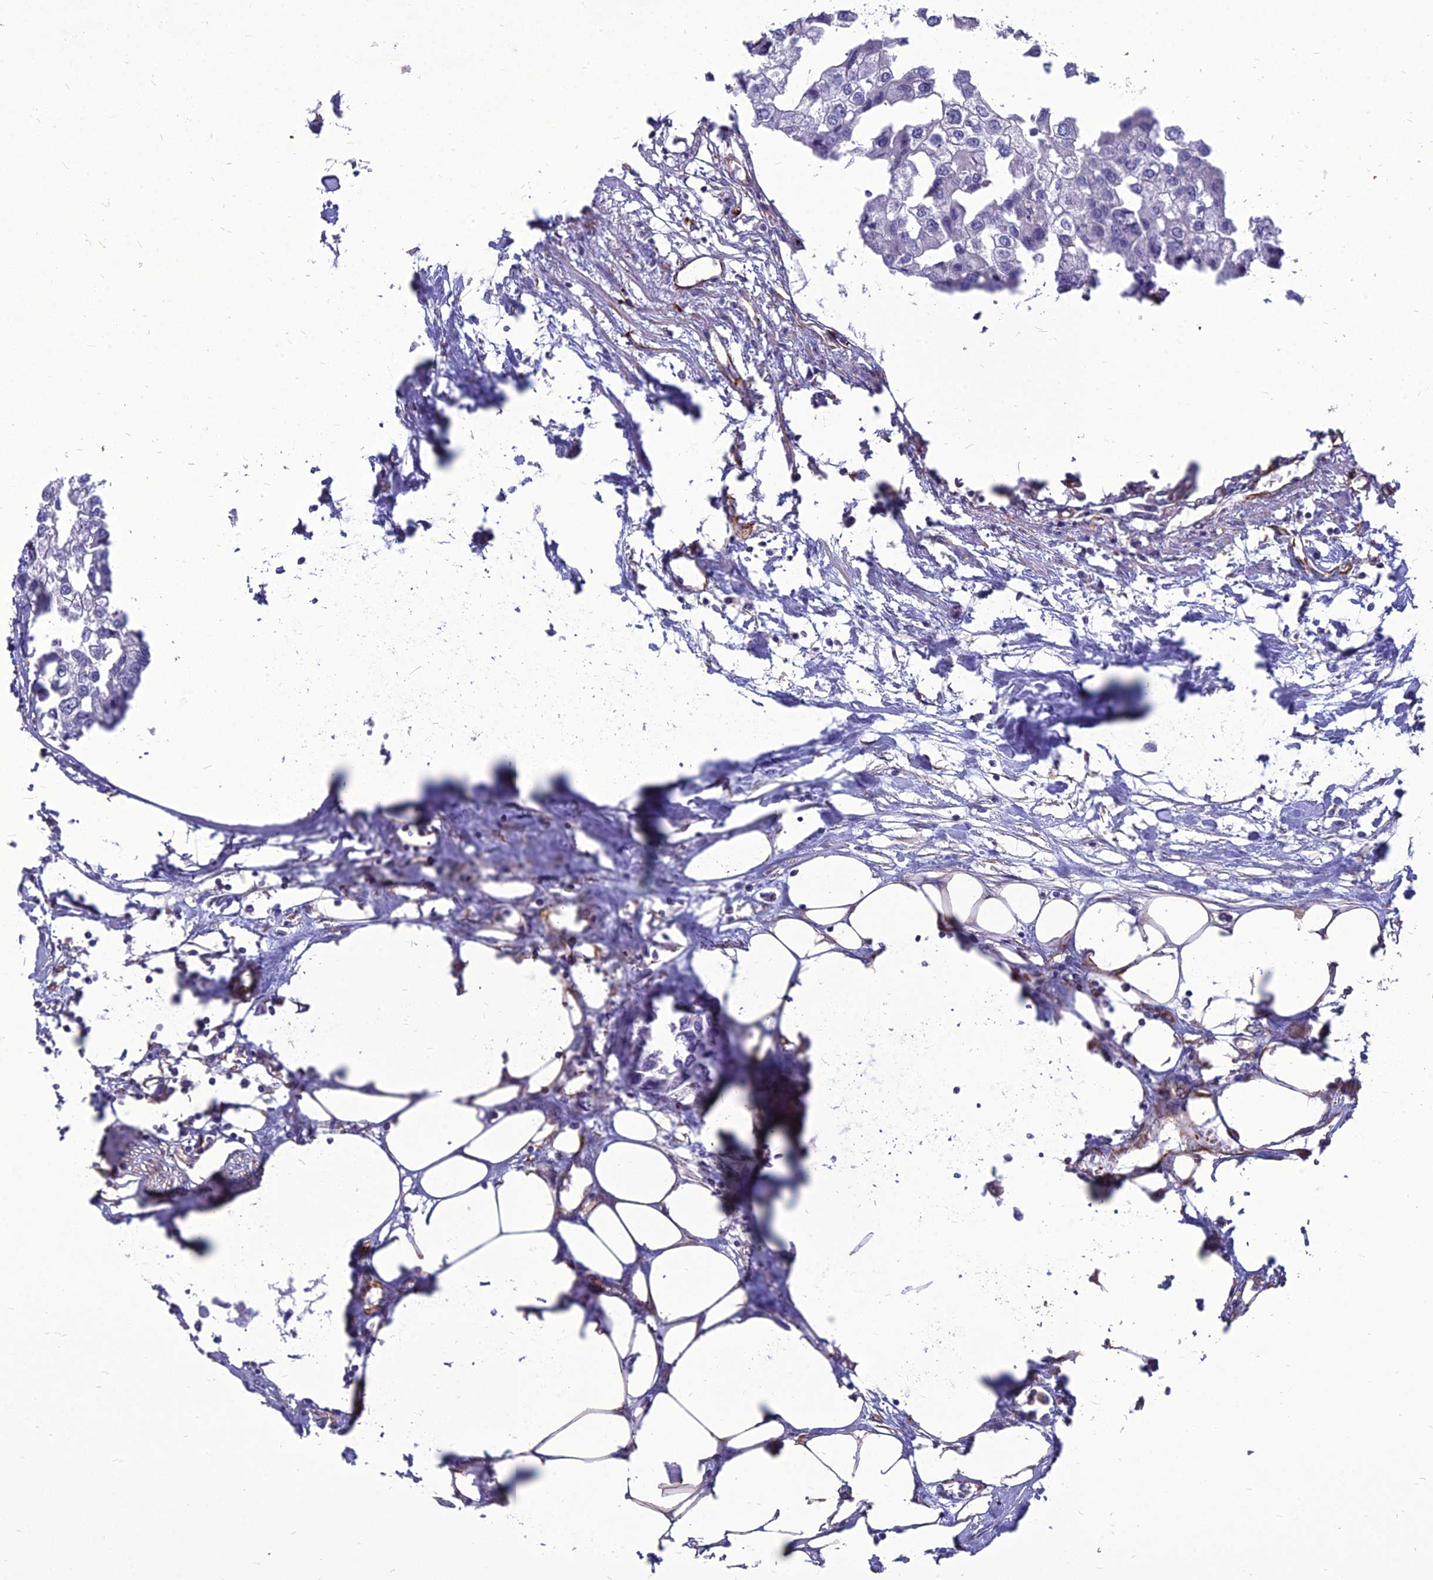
{"staining": {"intensity": "negative", "quantity": "none", "location": "none"}, "tissue": "urothelial cancer", "cell_type": "Tumor cells", "image_type": "cancer", "snomed": [{"axis": "morphology", "description": "Urothelial carcinoma, High grade"}, {"axis": "topography", "description": "Urinary bladder"}], "caption": "The histopathology image displays no significant expression in tumor cells of urothelial cancer.", "gene": "PSMD11", "patient": {"sex": "male", "age": 64}}